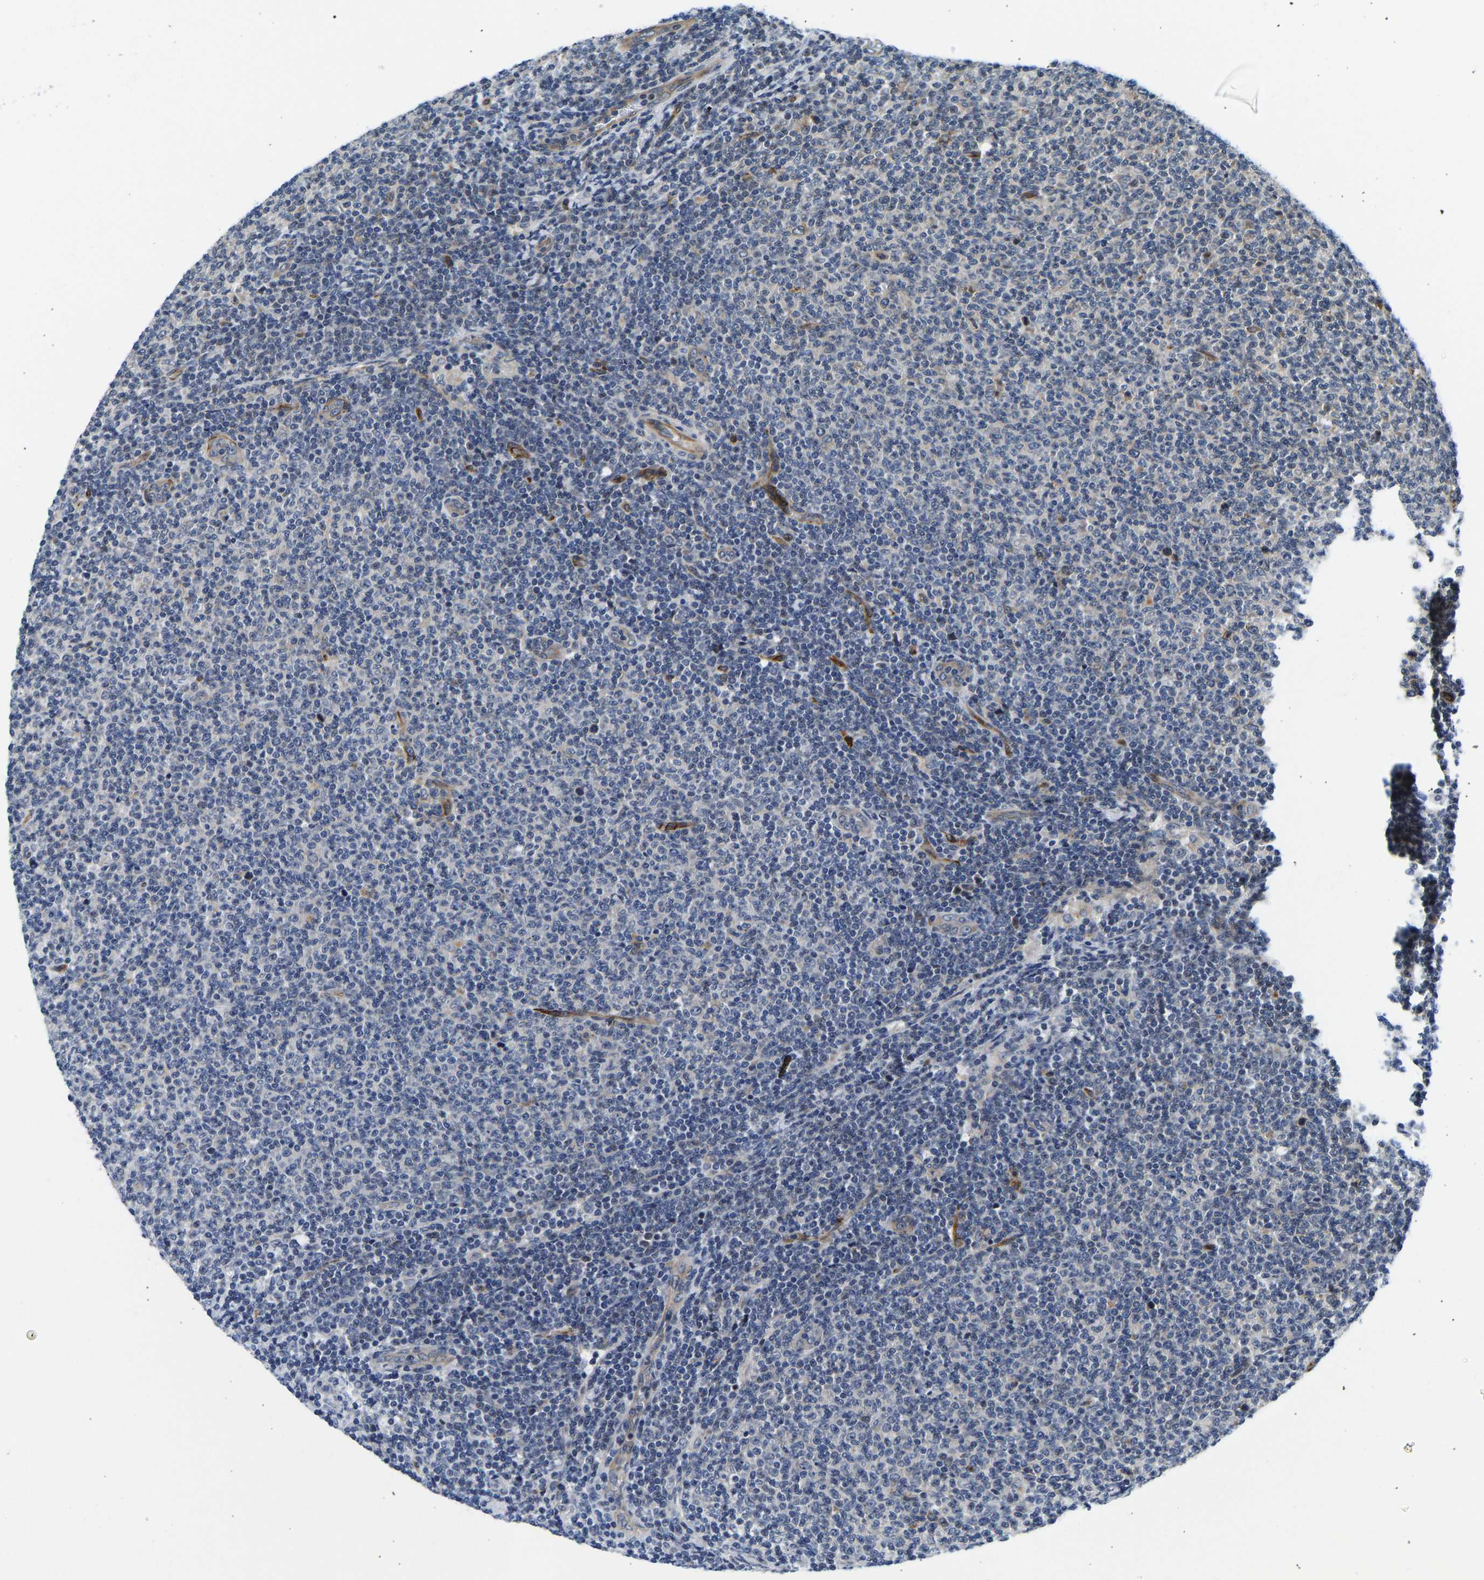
{"staining": {"intensity": "negative", "quantity": "none", "location": "none"}, "tissue": "lymphoma", "cell_type": "Tumor cells", "image_type": "cancer", "snomed": [{"axis": "morphology", "description": "Malignant lymphoma, non-Hodgkin's type, Low grade"}, {"axis": "topography", "description": "Lymph node"}], "caption": "Immunohistochemical staining of lymphoma shows no significant positivity in tumor cells. (DAB (3,3'-diaminobenzidine) IHC, high magnification).", "gene": "RESF1", "patient": {"sex": "male", "age": 66}}